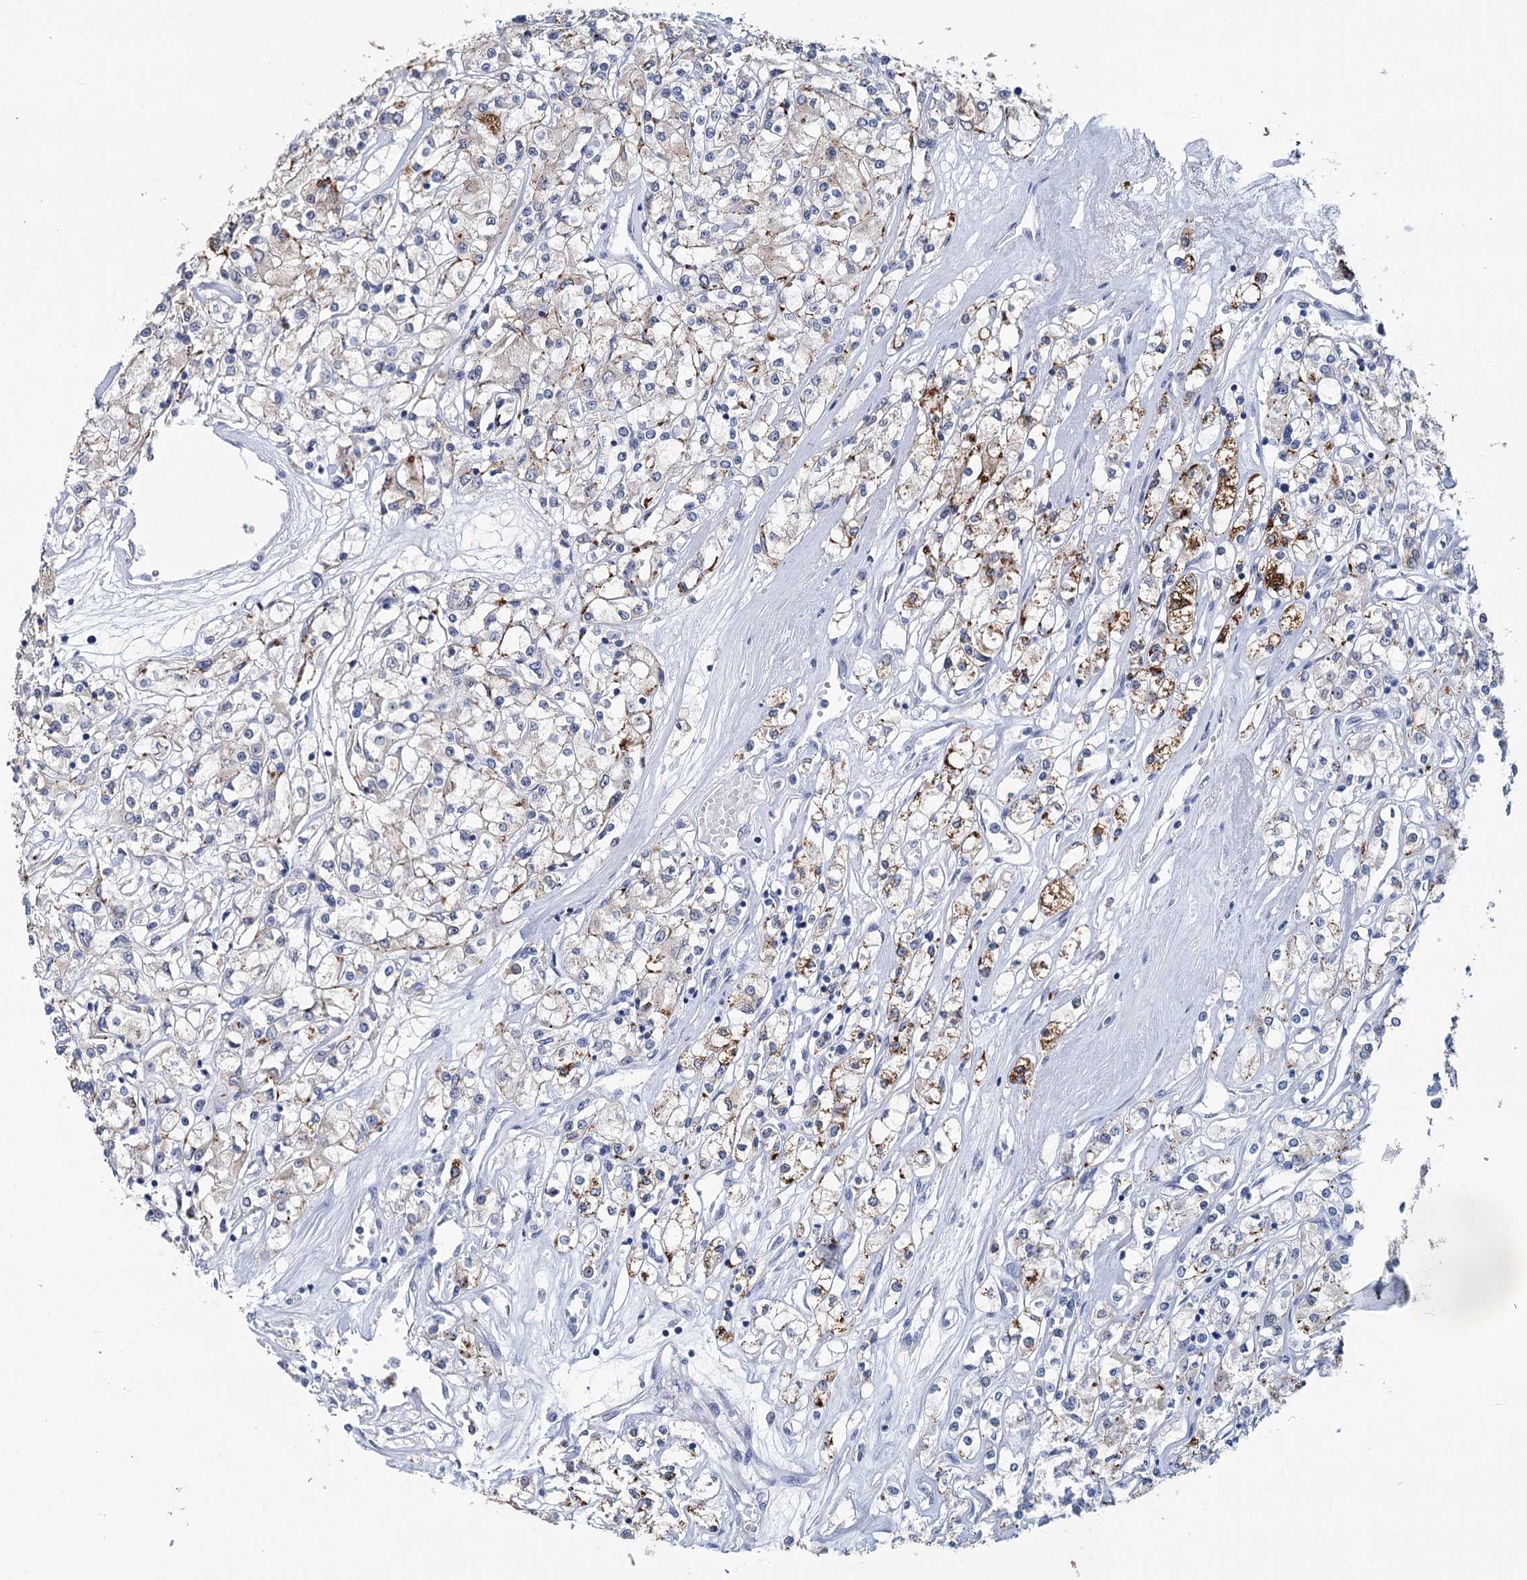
{"staining": {"intensity": "moderate", "quantity": "<25%", "location": "cytoplasmic/membranous"}, "tissue": "renal cancer", "cell_type": "Tumor cells", "image_type": "cancer", "snomed": [{"axis": "morphology", "description": "Adenocarcinoma, NOS"}, {"axis": "topography", "description": "Kidney"}], "caption": "Moderate cytoplasmic/membranous positivity for a protein is present in approximately <25% of tumor cells of renal cancer (adenocarcinoma) using immunohistochemistry (IHC).", "gene": "METTL7B", "patient": {"sex": "female", "age": 59}}